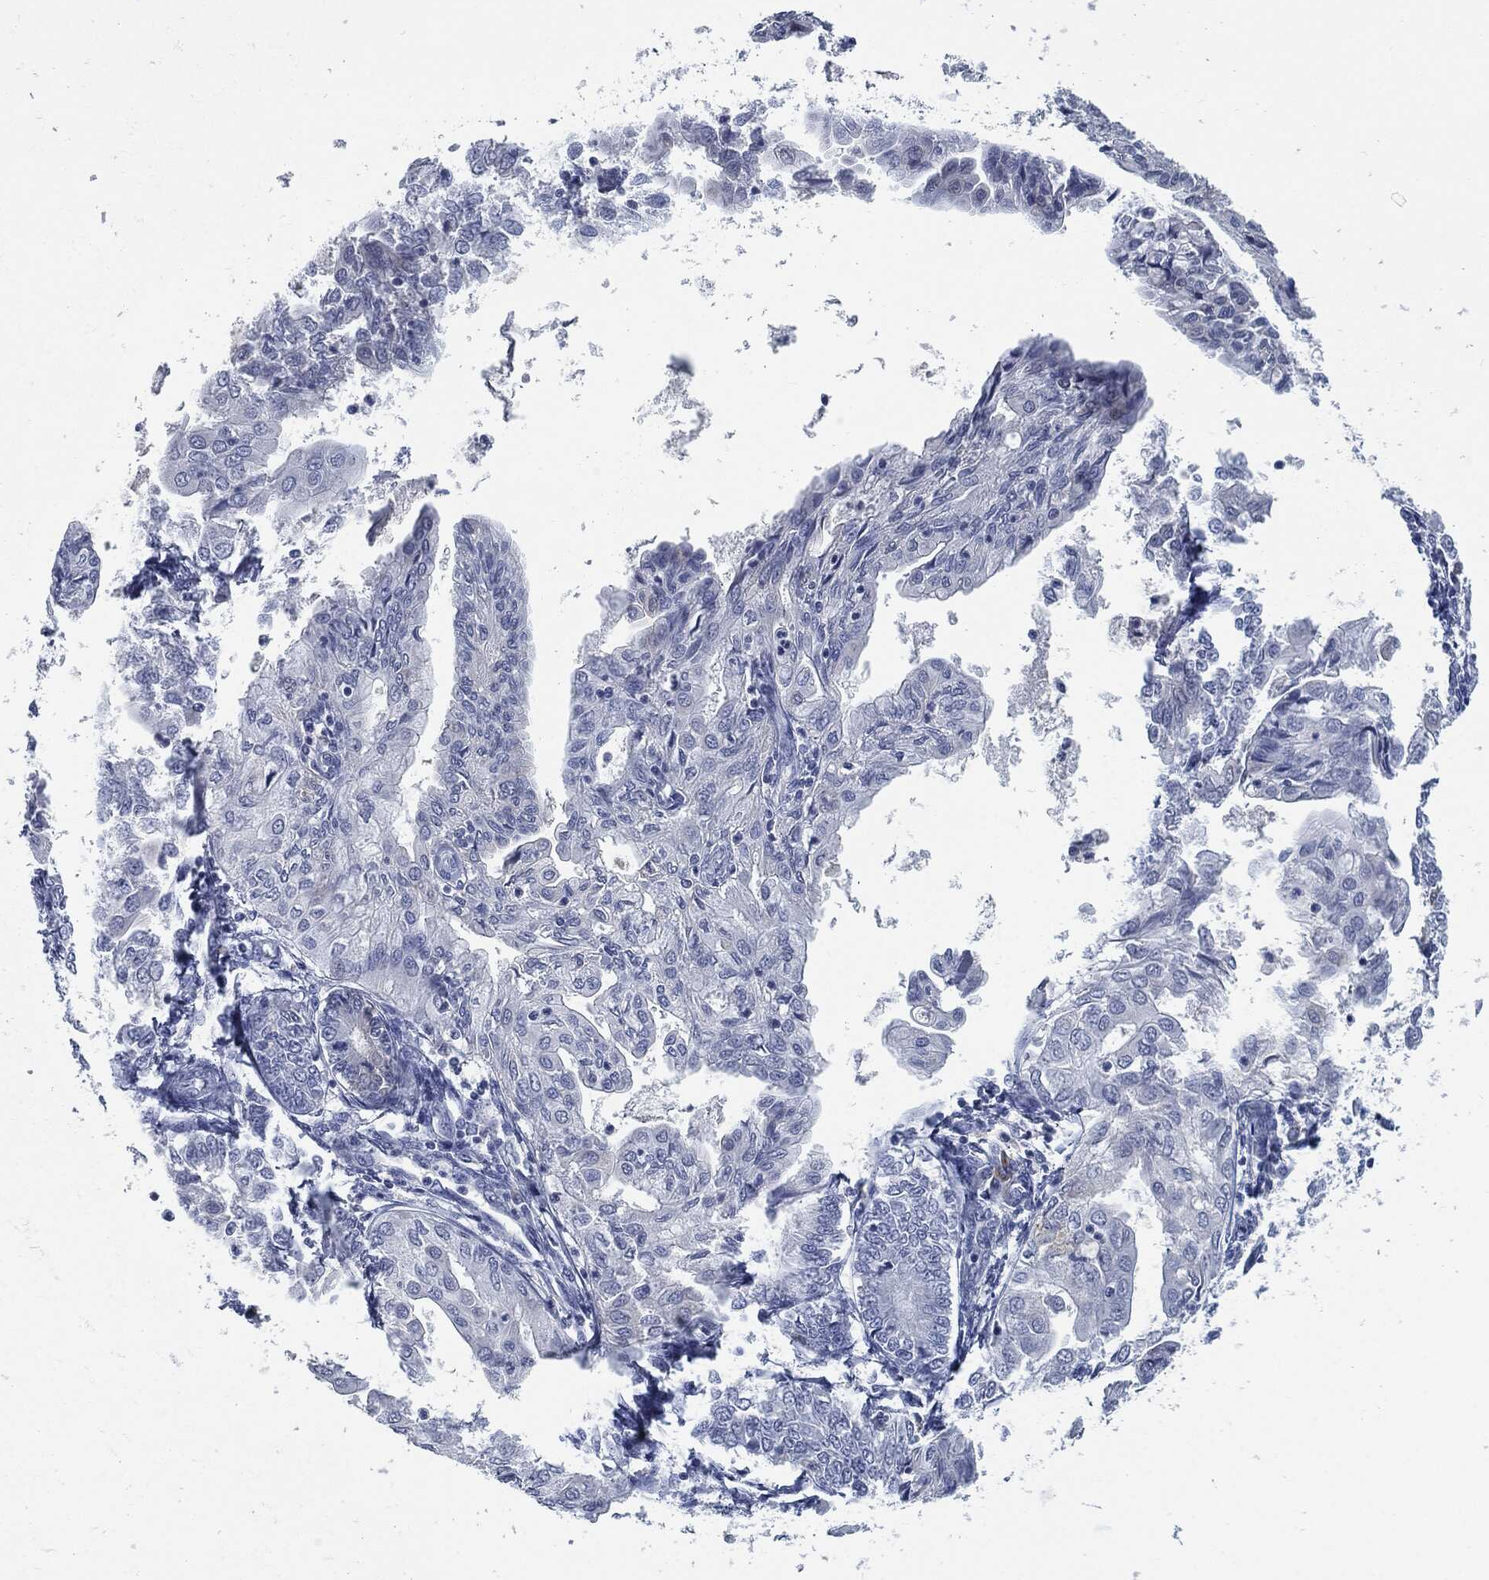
{"staining": {"intensity": "negative", "quantity": "none", "location": "none"}, "tissue": "endometrial cancer", "cell_type": "Tumor cells", "image_type": "cancer", "snomed": [{"axis": "morphology", "description": "Adenocarcinoma, NOS"}, {"axis": "topography", "description": "Endometrium"}], "caption": "Tumor cells are negative for protein expression in human endometrial adenocarcinoma. Nuclei are stained in blue.", "gene": "MST1", "patient": {"sex": "female", "age": 68}}